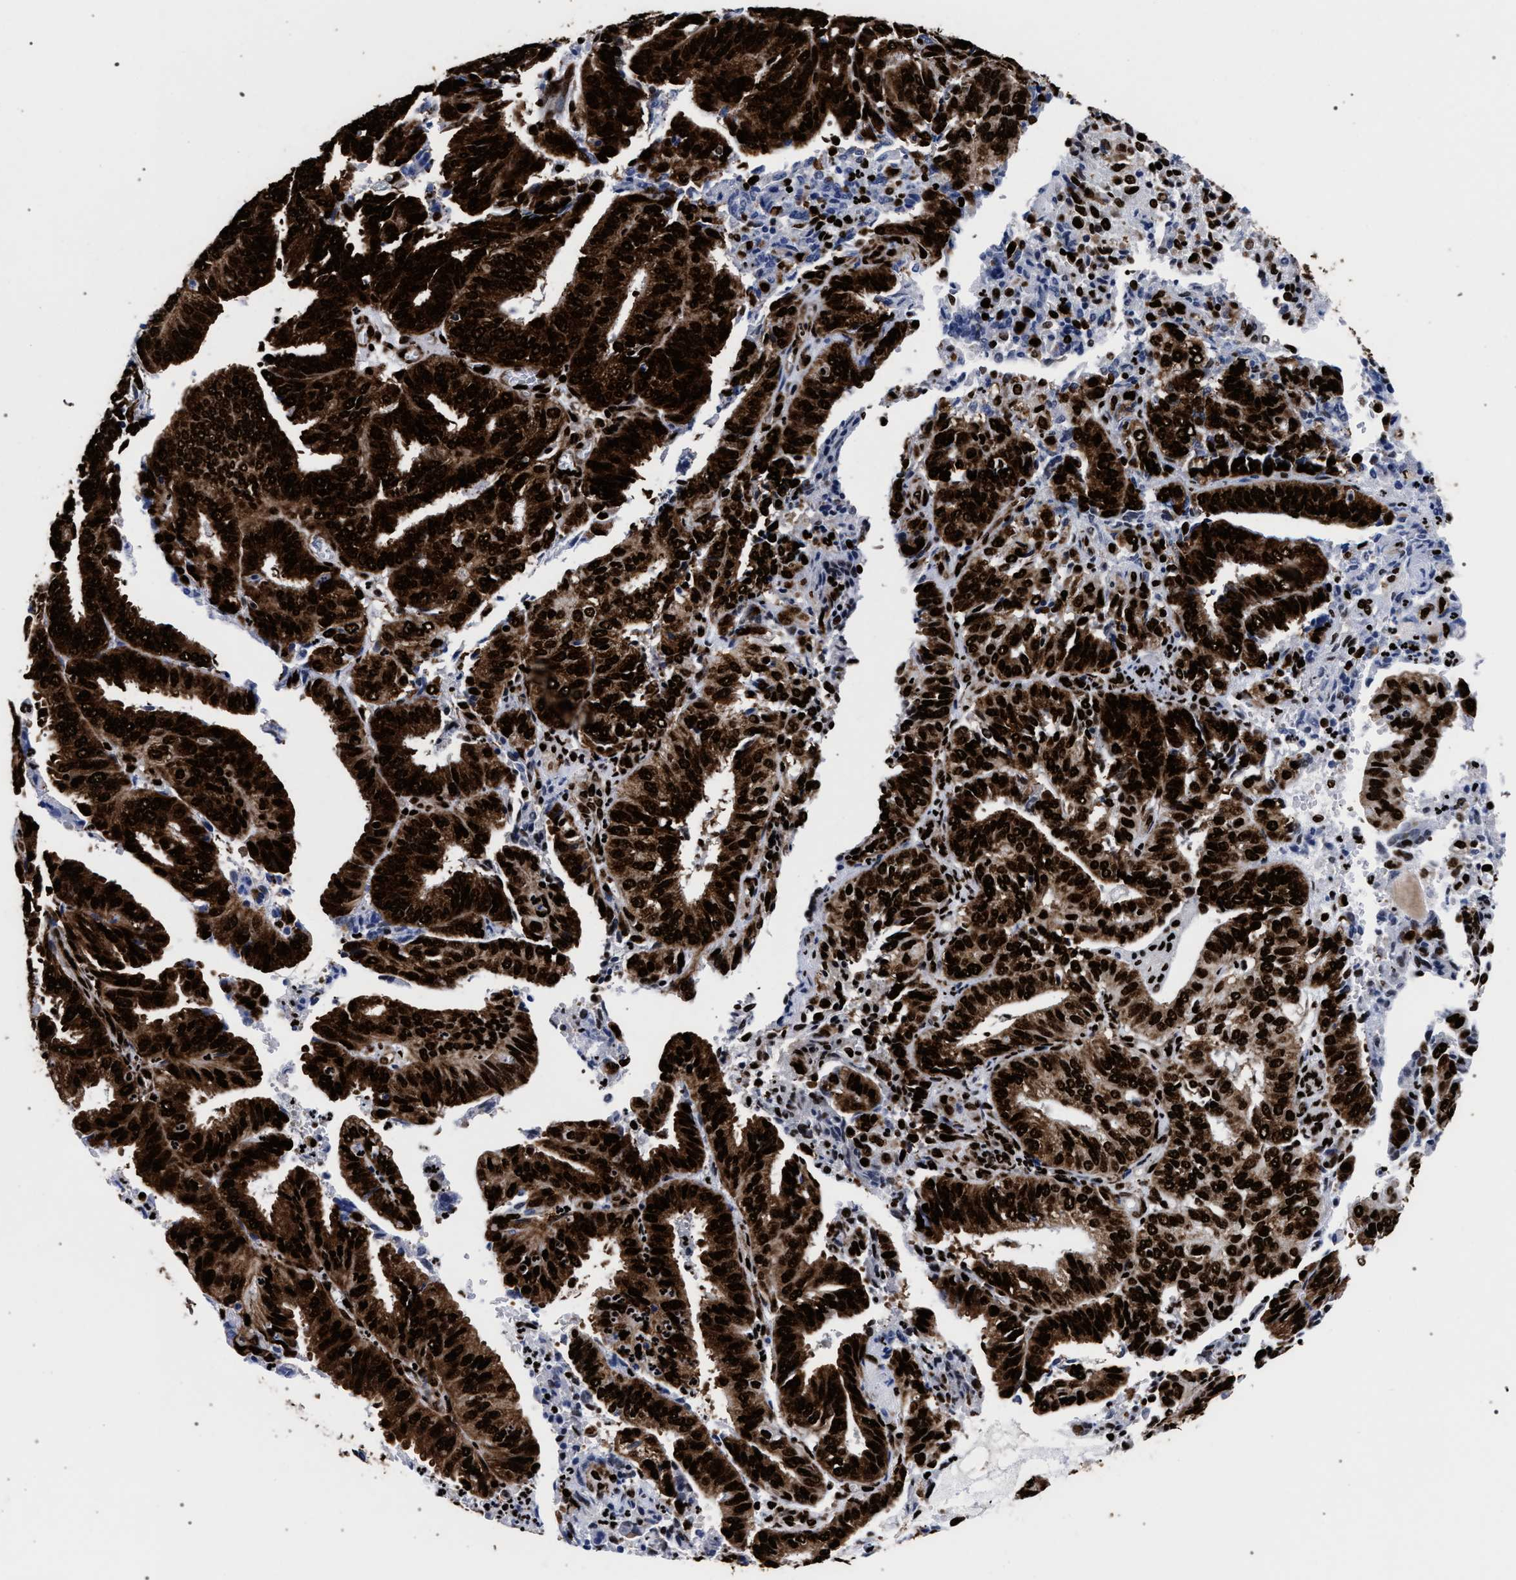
{"staining": {"intensity": "strong", "quantity": ">75%", "location": "cytoplasmic/membranous,nuclear"}, "tissue": "endometrial cancer", "cell_type": "Tumor cells", "image_type": "cancer", "snomed": [{"axis": "morphology", "description": "Adenocarcinoma, NOS"}, {"axis": "topography", "description": "Uterus"}], "caption": "Adenocarcinoma (endometrial) stained for a protein demonstrates strong cytoplasmic/membranous and nuclear positivity in tumor cells. Immunohistochemistry stains the protein in brown and the nuclei are stained blue.", "gene": "HNRNPA1", "patient": {"sex": "female", "age": 60}}